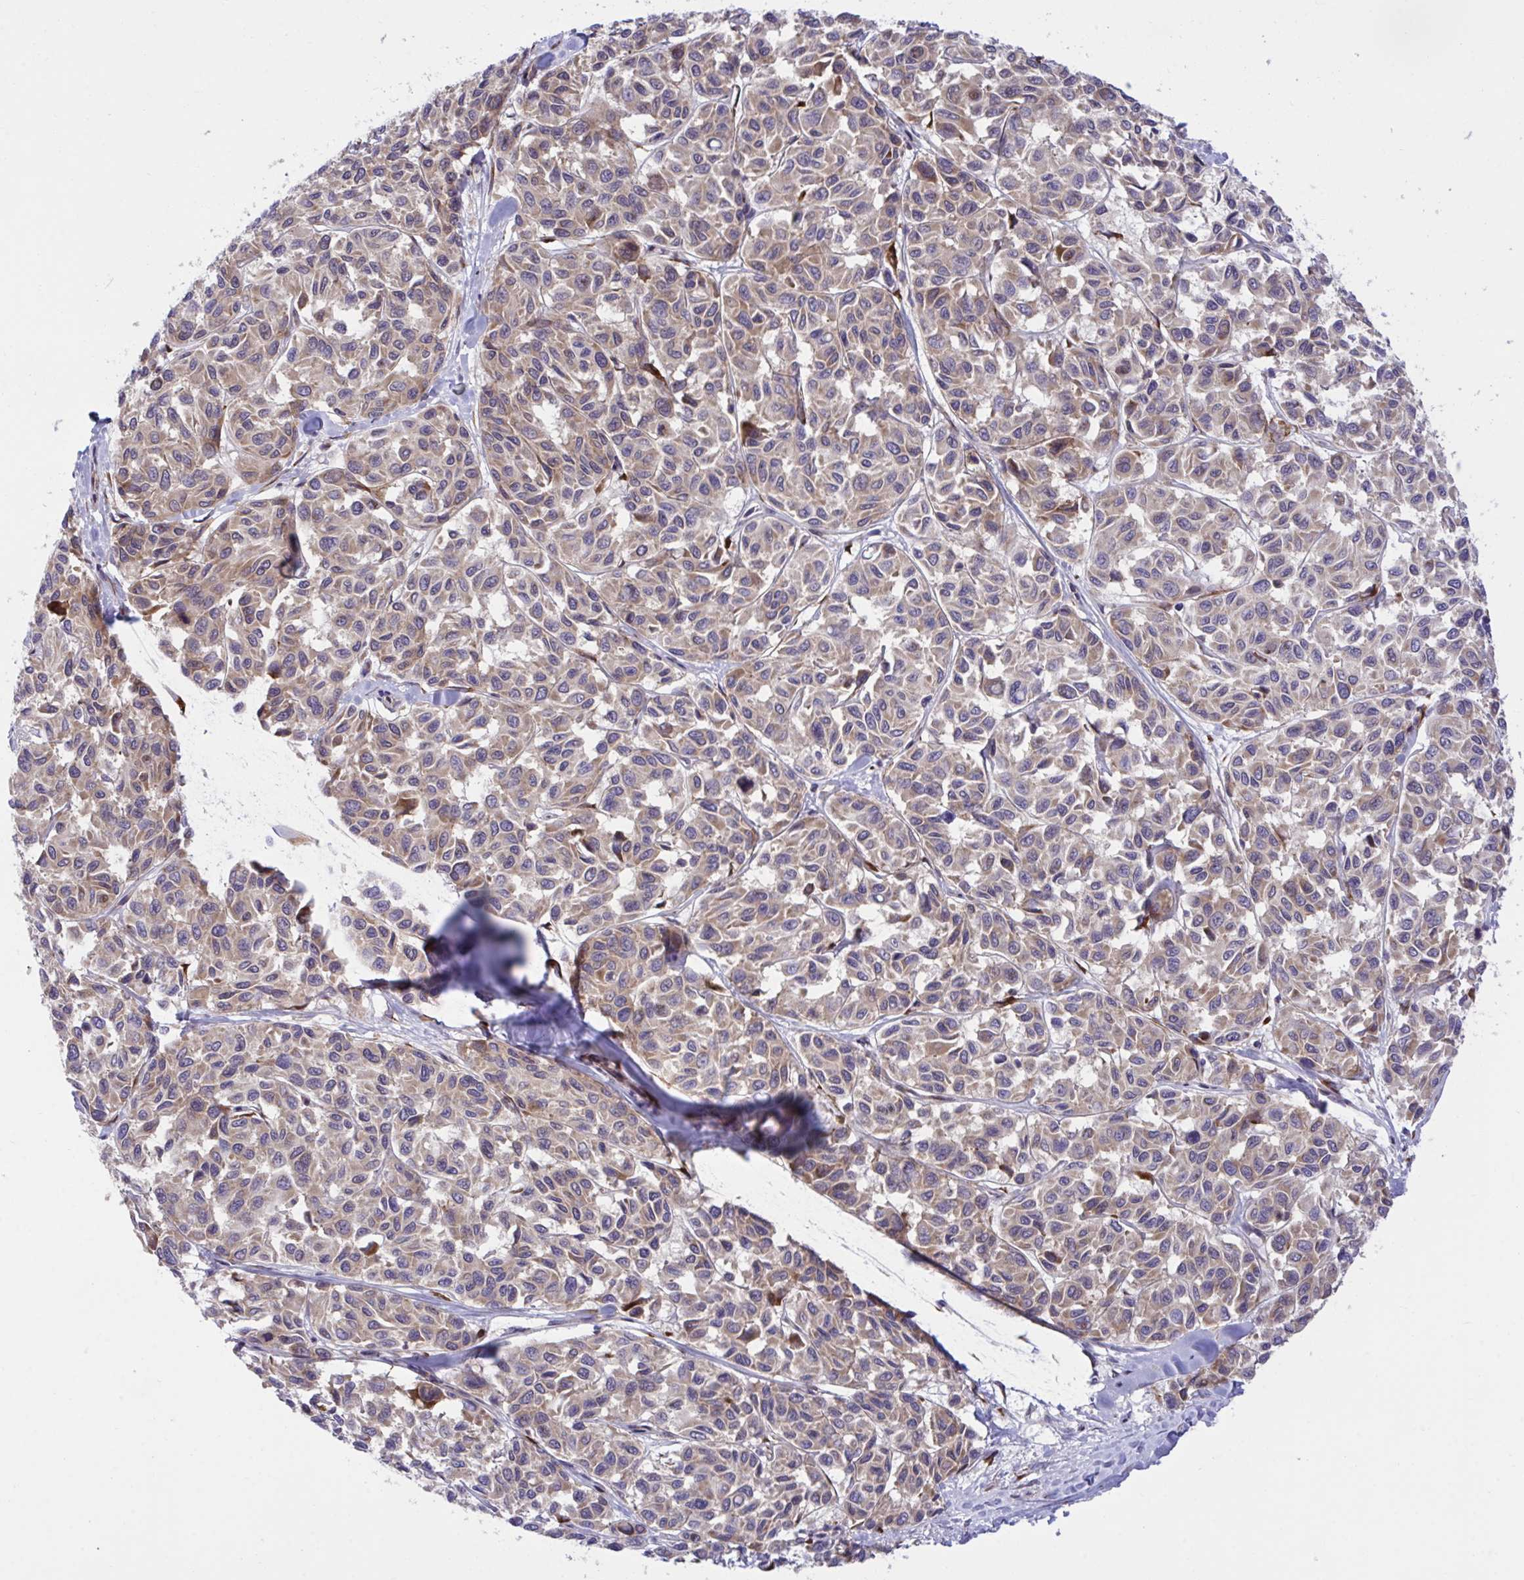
{"staining": {"intensity": "weak", "quantity": "25%-75%", "location": "cytoplasmic/membranous"}, "tissue": "melanoma", "cell_type": "Tumor cells", "image_type": "cancer", "snomed": [{"axis": "morphology", "description": "Malignant melanoma, NOS"}, {"axis": "topography", "description": "Skin"}], "caption": "A low amount of weak cytoplasmic/membranous staining is seen in approximately 25%-75% of tumor cells in melanoma tissue. (DAB (3,3'-diaminobenzidine) IHC, brown staining for protein, blue staining for nuclei).", "gene": "RPS15", "patient": {"sex": "female", "age": 66}}